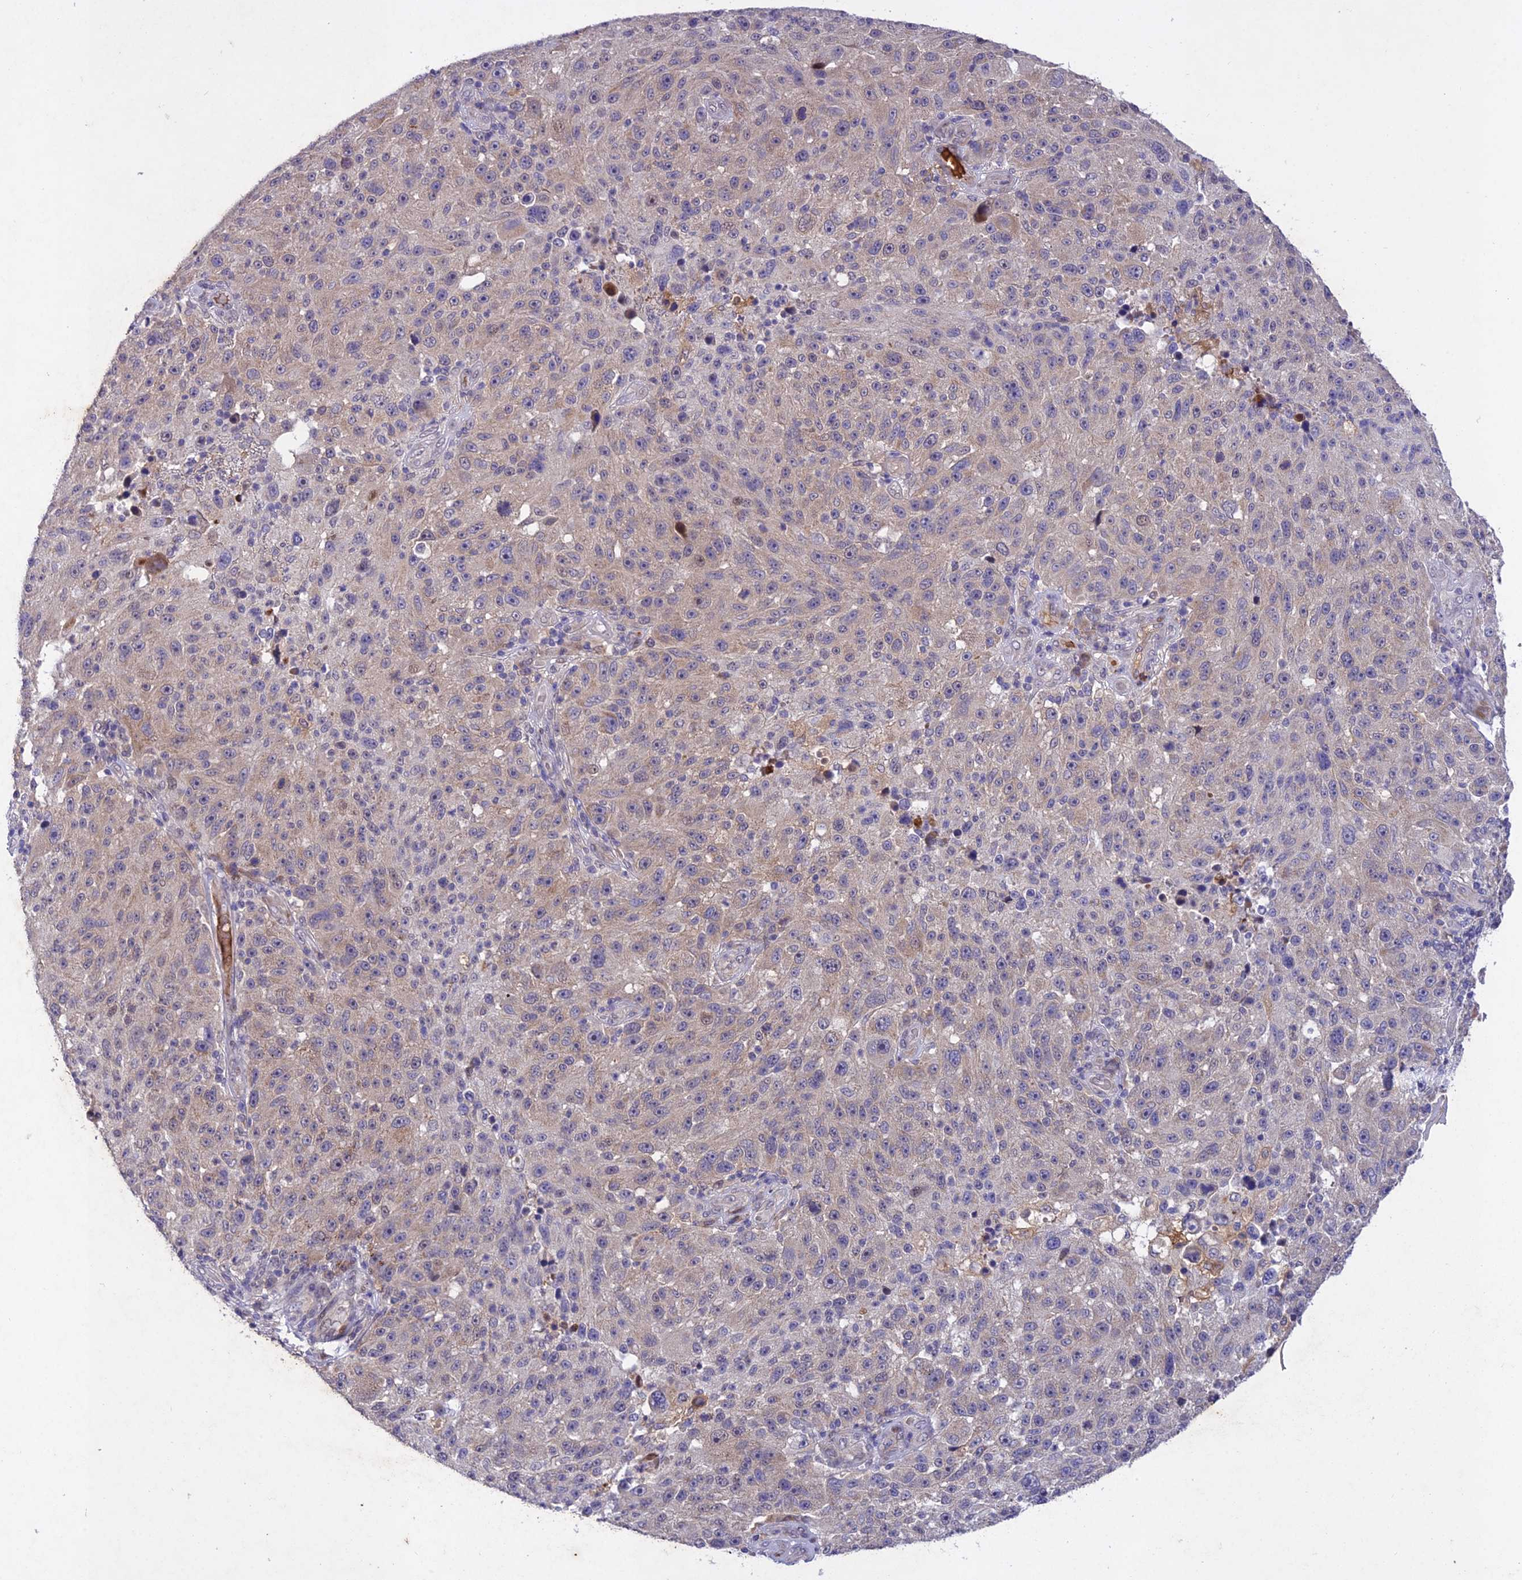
{"staining": {"intensity": "weak", "quantity": "25%-75%", "location": "cytoplasmic/membranous"}, "tissue": "melanoma", "cell_type": "Tumor cells", "image_type": "cancer", "snomed": [{"axis": "morphology", "description": "Malignant melanoma, NOS"}, {"axis": "topography", "description": "Skin"}], "caption": "Human malignant melanoma stained with a protein marker displays weak staining in tumor cells.", "gene": "ANKRD52", "patient": {"sex": "male", "age": 53}}